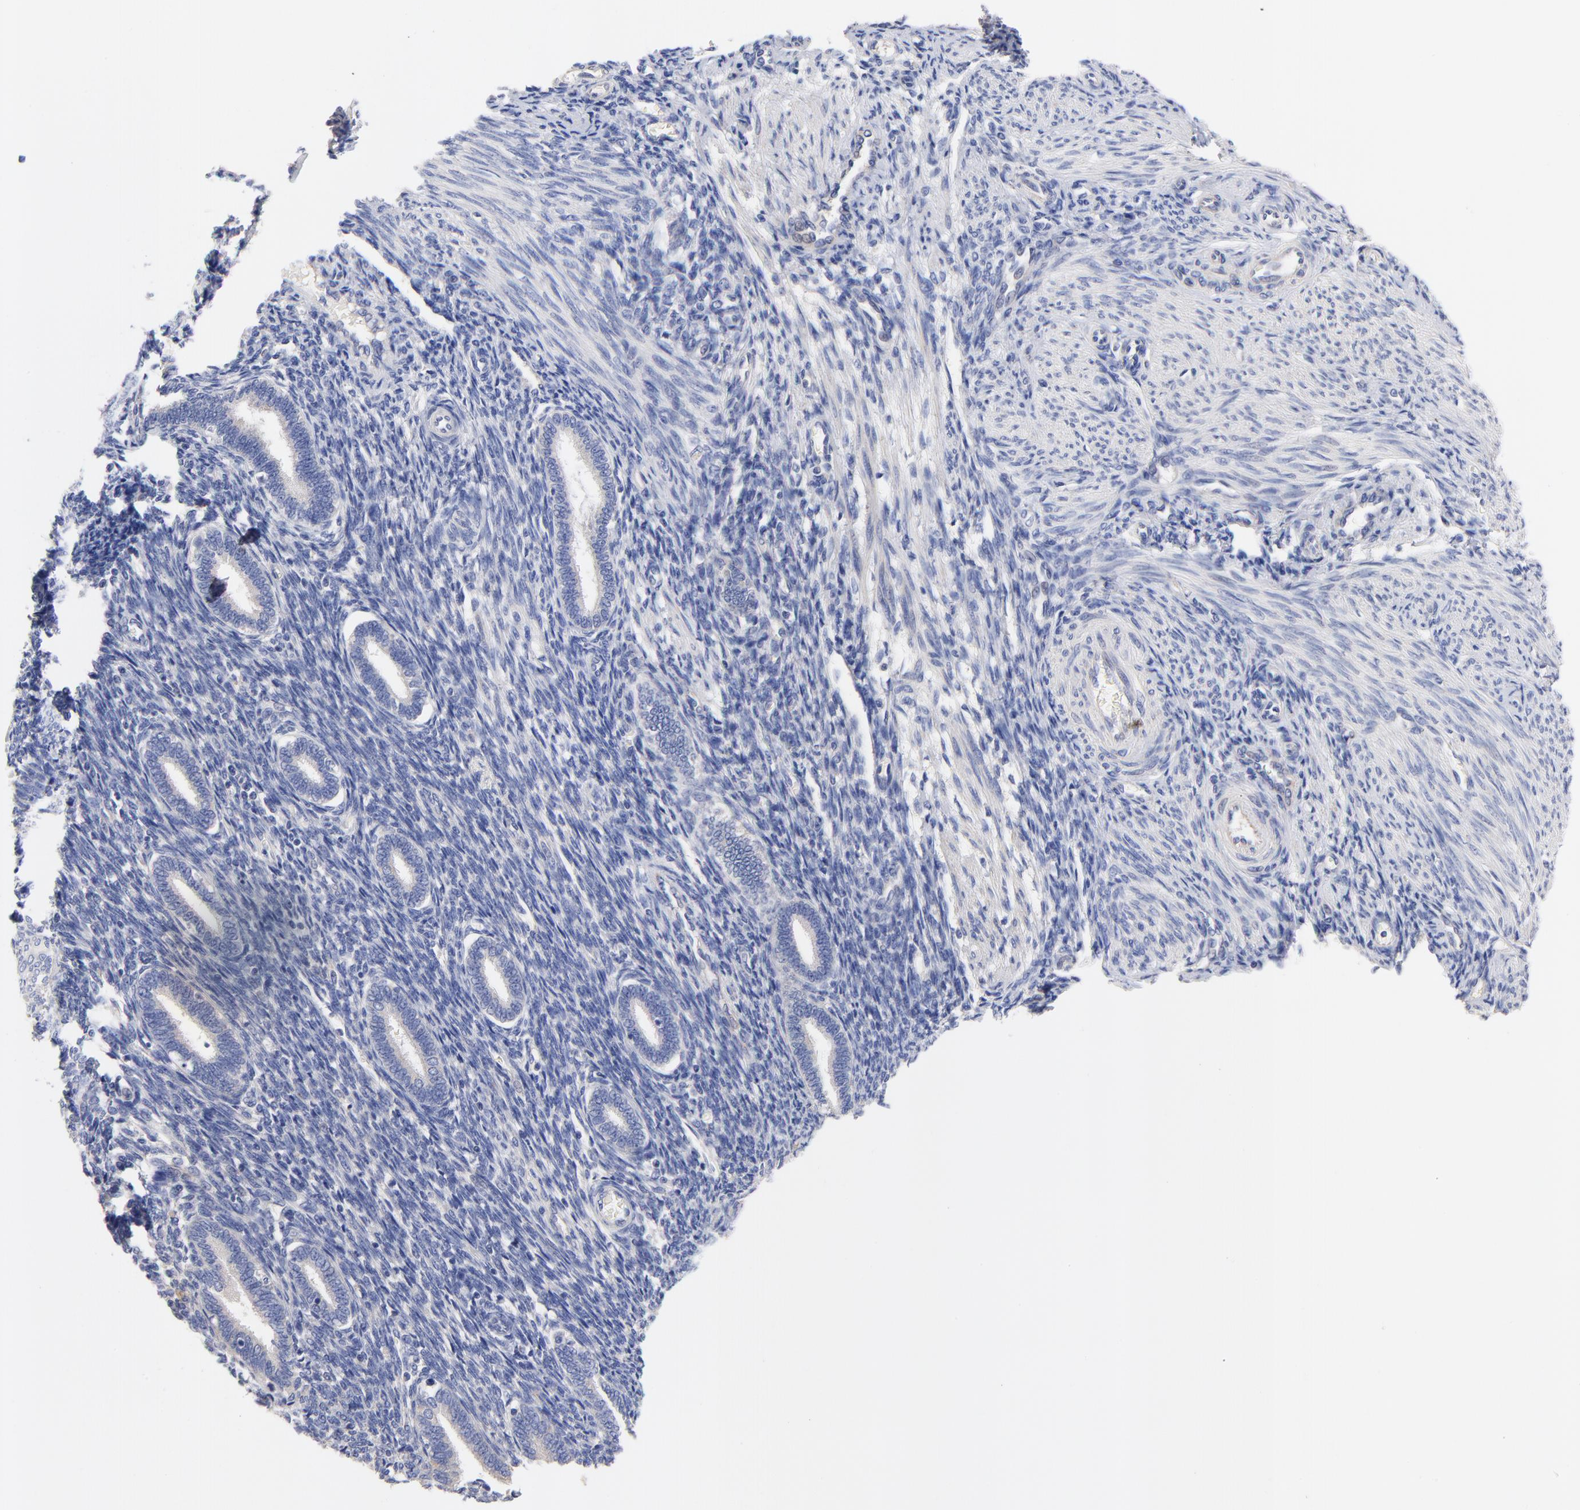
{"staining": {"intensity": "negative", "quantity": "none", "location": "none"}, "tissue": "endometrium", "cell_type": "Cells in endometrial stroma", "image_type": "normal", "snomed": [{"axis": "morphology", "description": "Normal tissue, NOS"}, {"axis": "topography", "description": "Endometrium"}], "caption": "There is no significant expression in cells in endometrial stroma of endometrium. Brightfield microscopy of immunohistochemistry (IHC) stained with DAB (3,3'-diaminobenzidine) (brown) and hematoxylin (blue), captured at high magnification.", "gene": "HS3ST1", "patient": {"sex": "female", "age": 27}}